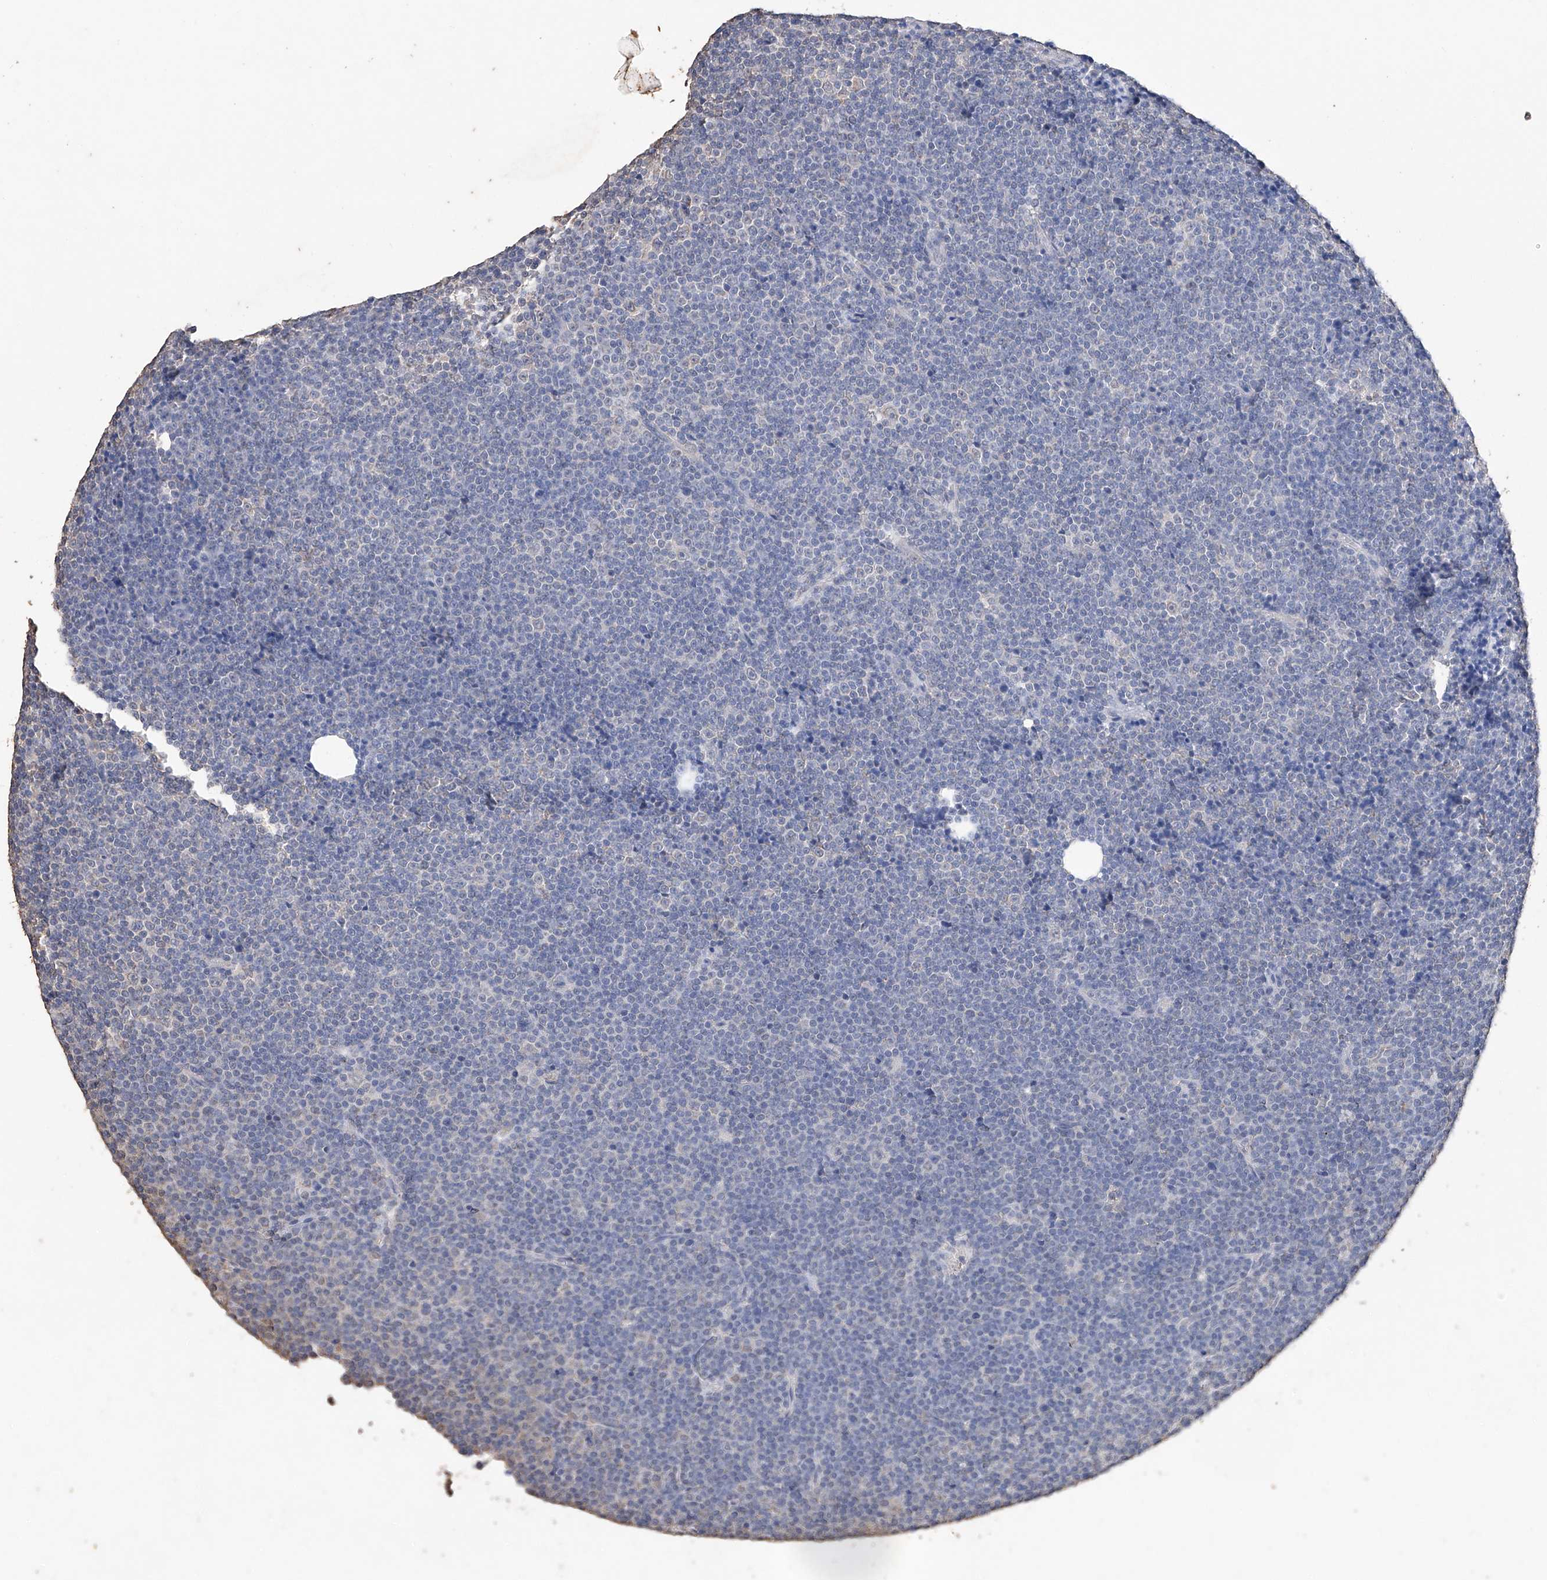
{"staining": {"intensity": "negative", "quantity": "none", "location": "none"}, "tissue": "lymphoma", "cell_type": "Tumor cells", "image_type": "cancer", "snomed": [{"axis": "morphology", "description": "Malignant lymphoma, non-Hodgkin's type, Low grade"}, {"axis": "topography", "description": "Lymph node"}], "caption": "Human low-grade malignant lymphoma, non-Hodgkin's type stained for a protein using IHC displays no staining in tumor cells.", "gene": "CERS4", "patient": {"sex": "female", "age": 67}}